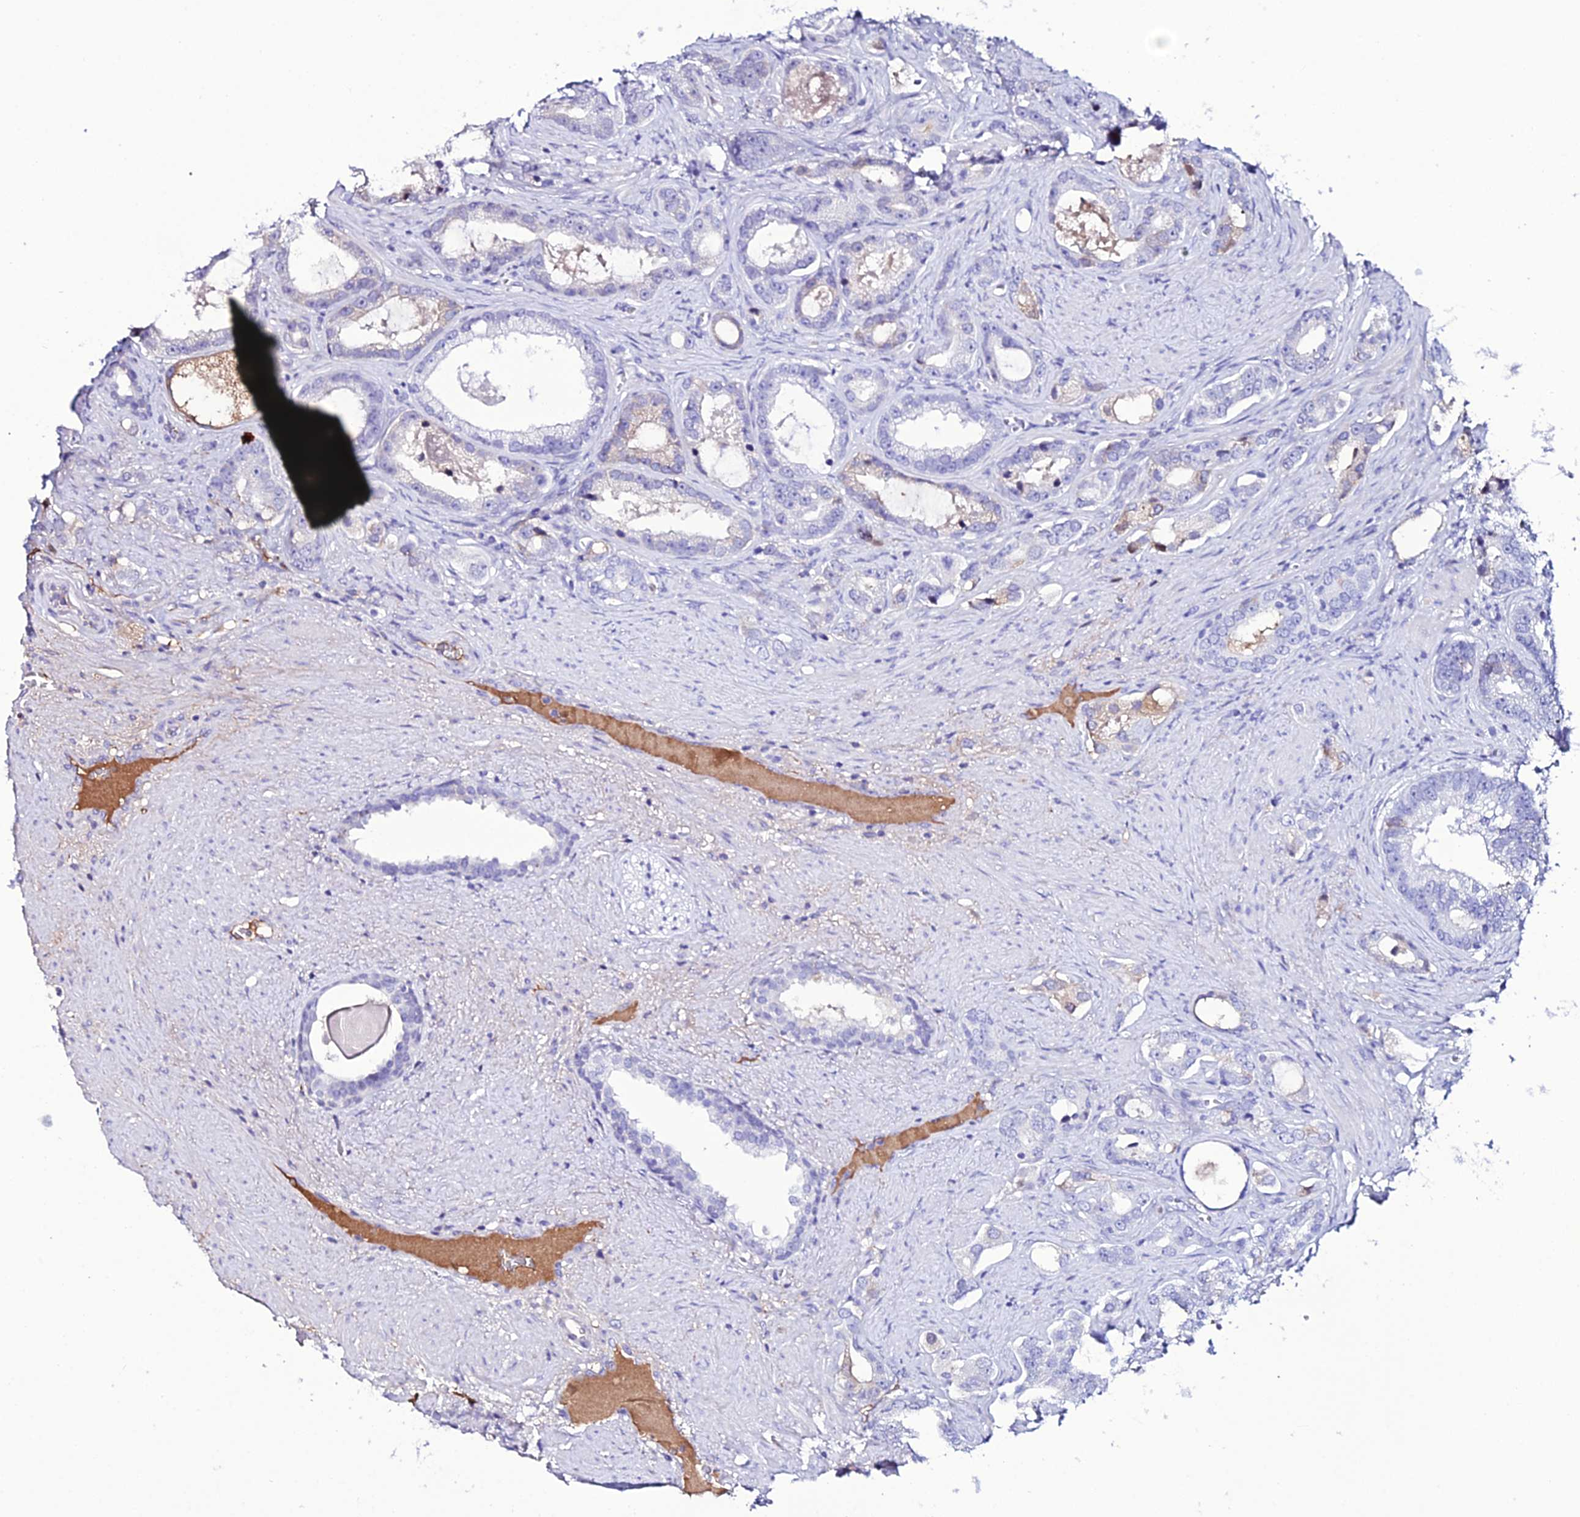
{"staining": {"intensity": "negative", "quantity": "none", "location": "none"}, "tissue": "prostate cancer", "cell_type": "Tumor cells", "image_type": "cancer", "snomed": [{"axis": "morphology", "description": "Adenocarcinoma, High grade"}, {"axis": "topography", "description": "Prostate"}], "caption": "An image of human adenocarcinoma (high-grade) (prostate) is negative for staining in tumor cells. The staining was performed using DAB (3,3'-diaminobenzidine) to visualize the protein expression in brown, while the nuclei were stained in blue with hematoxylin (Magnification: 20x).", "gene": "DEFB132", "patient": {"sex": "male", "age": 67}}